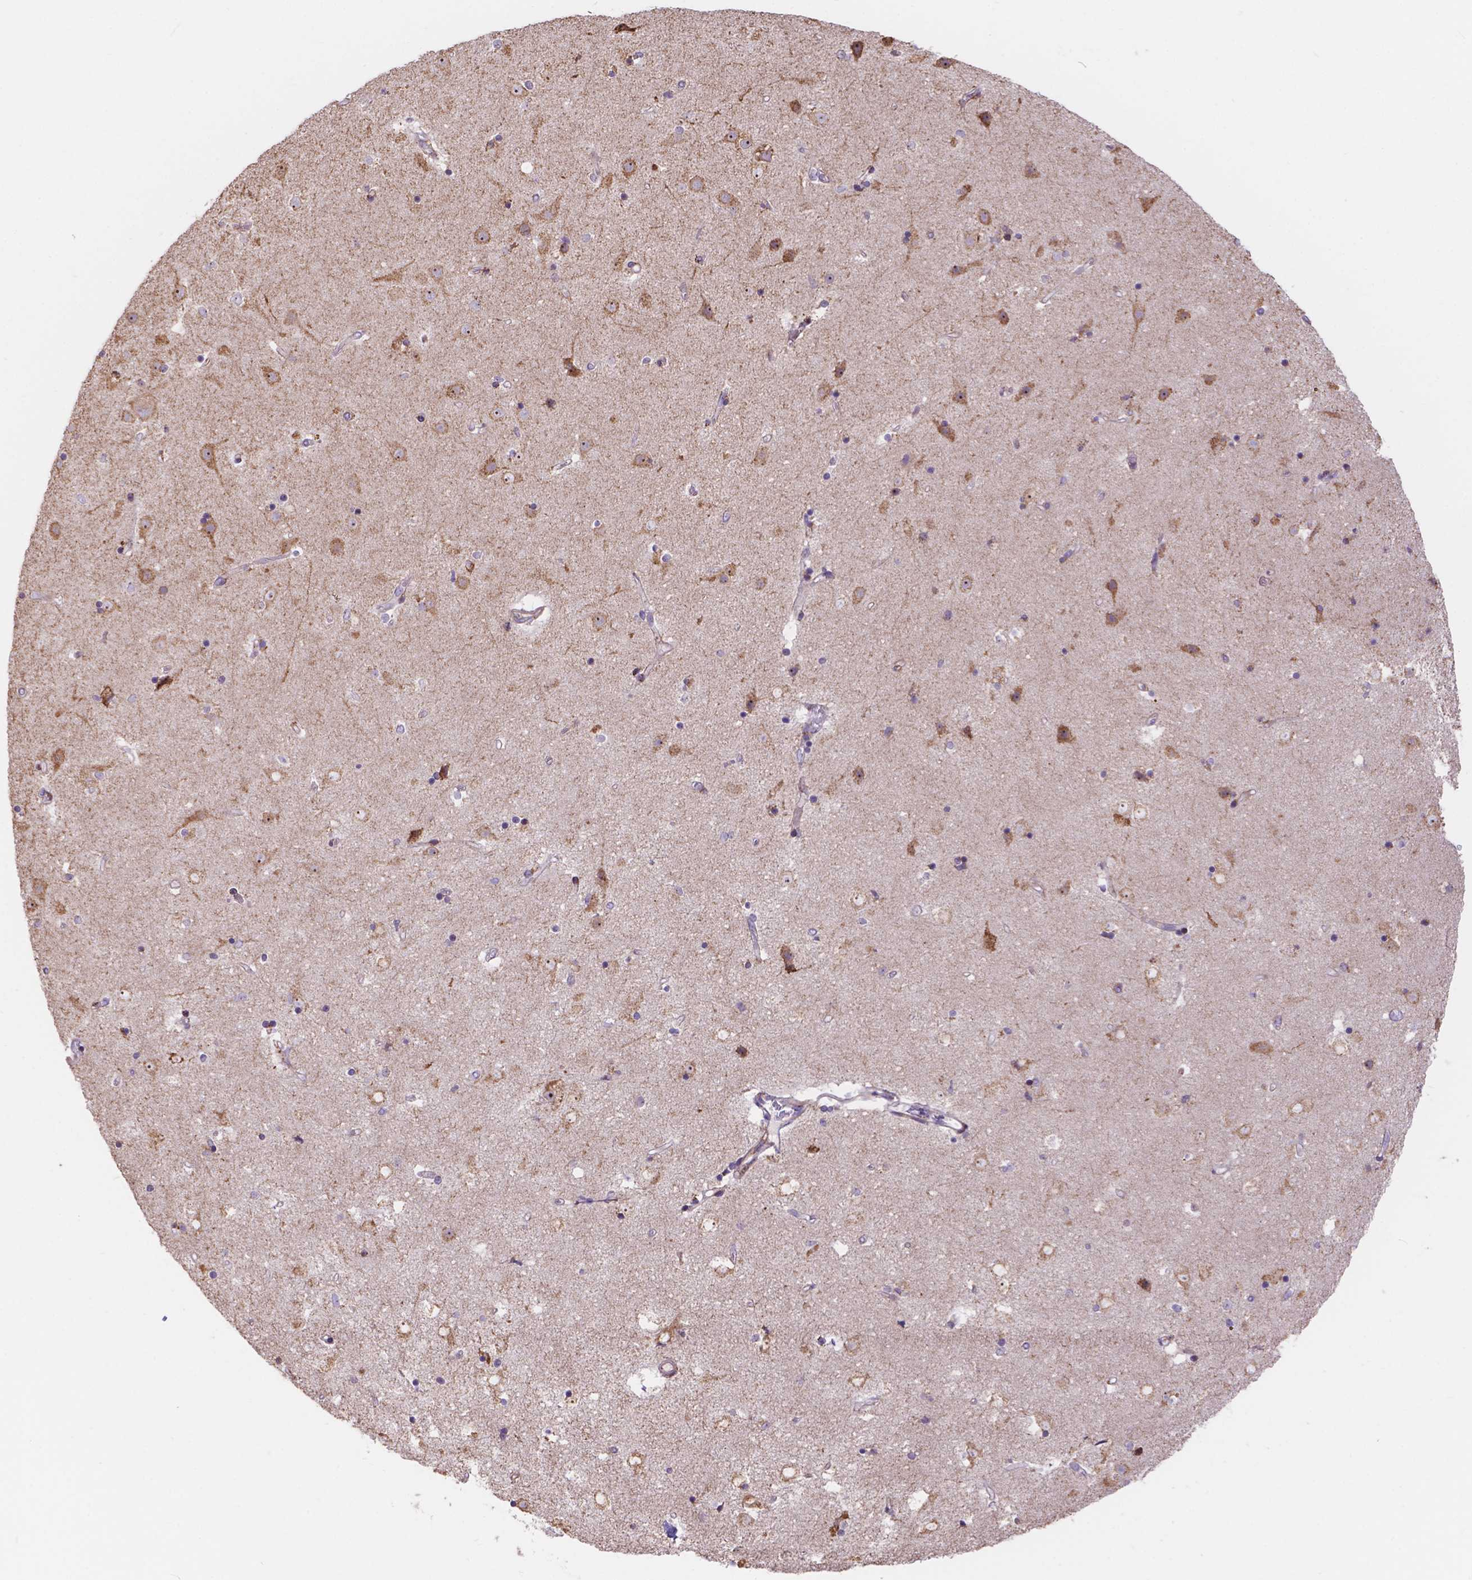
{"staining": {"intensity": "moderate", "quantity": "<25%", "location": "cytoplasmic/membranous"}, "tissue": "caudate", "cell_type": "Glial cells", "image_type": "normal", "snomed": [{"axis": "morphology", "description": "Normal tissue, NOS"}, {"axis": "topography", "description": "Lateral ventricle wall"}], "caption": "Benign caudate demonstrates moderate cytoplasmic/membranous positivity in about <25% of glial cells.", "gene": "IPO11", "patient": {"sex": "female", "age": 71}}